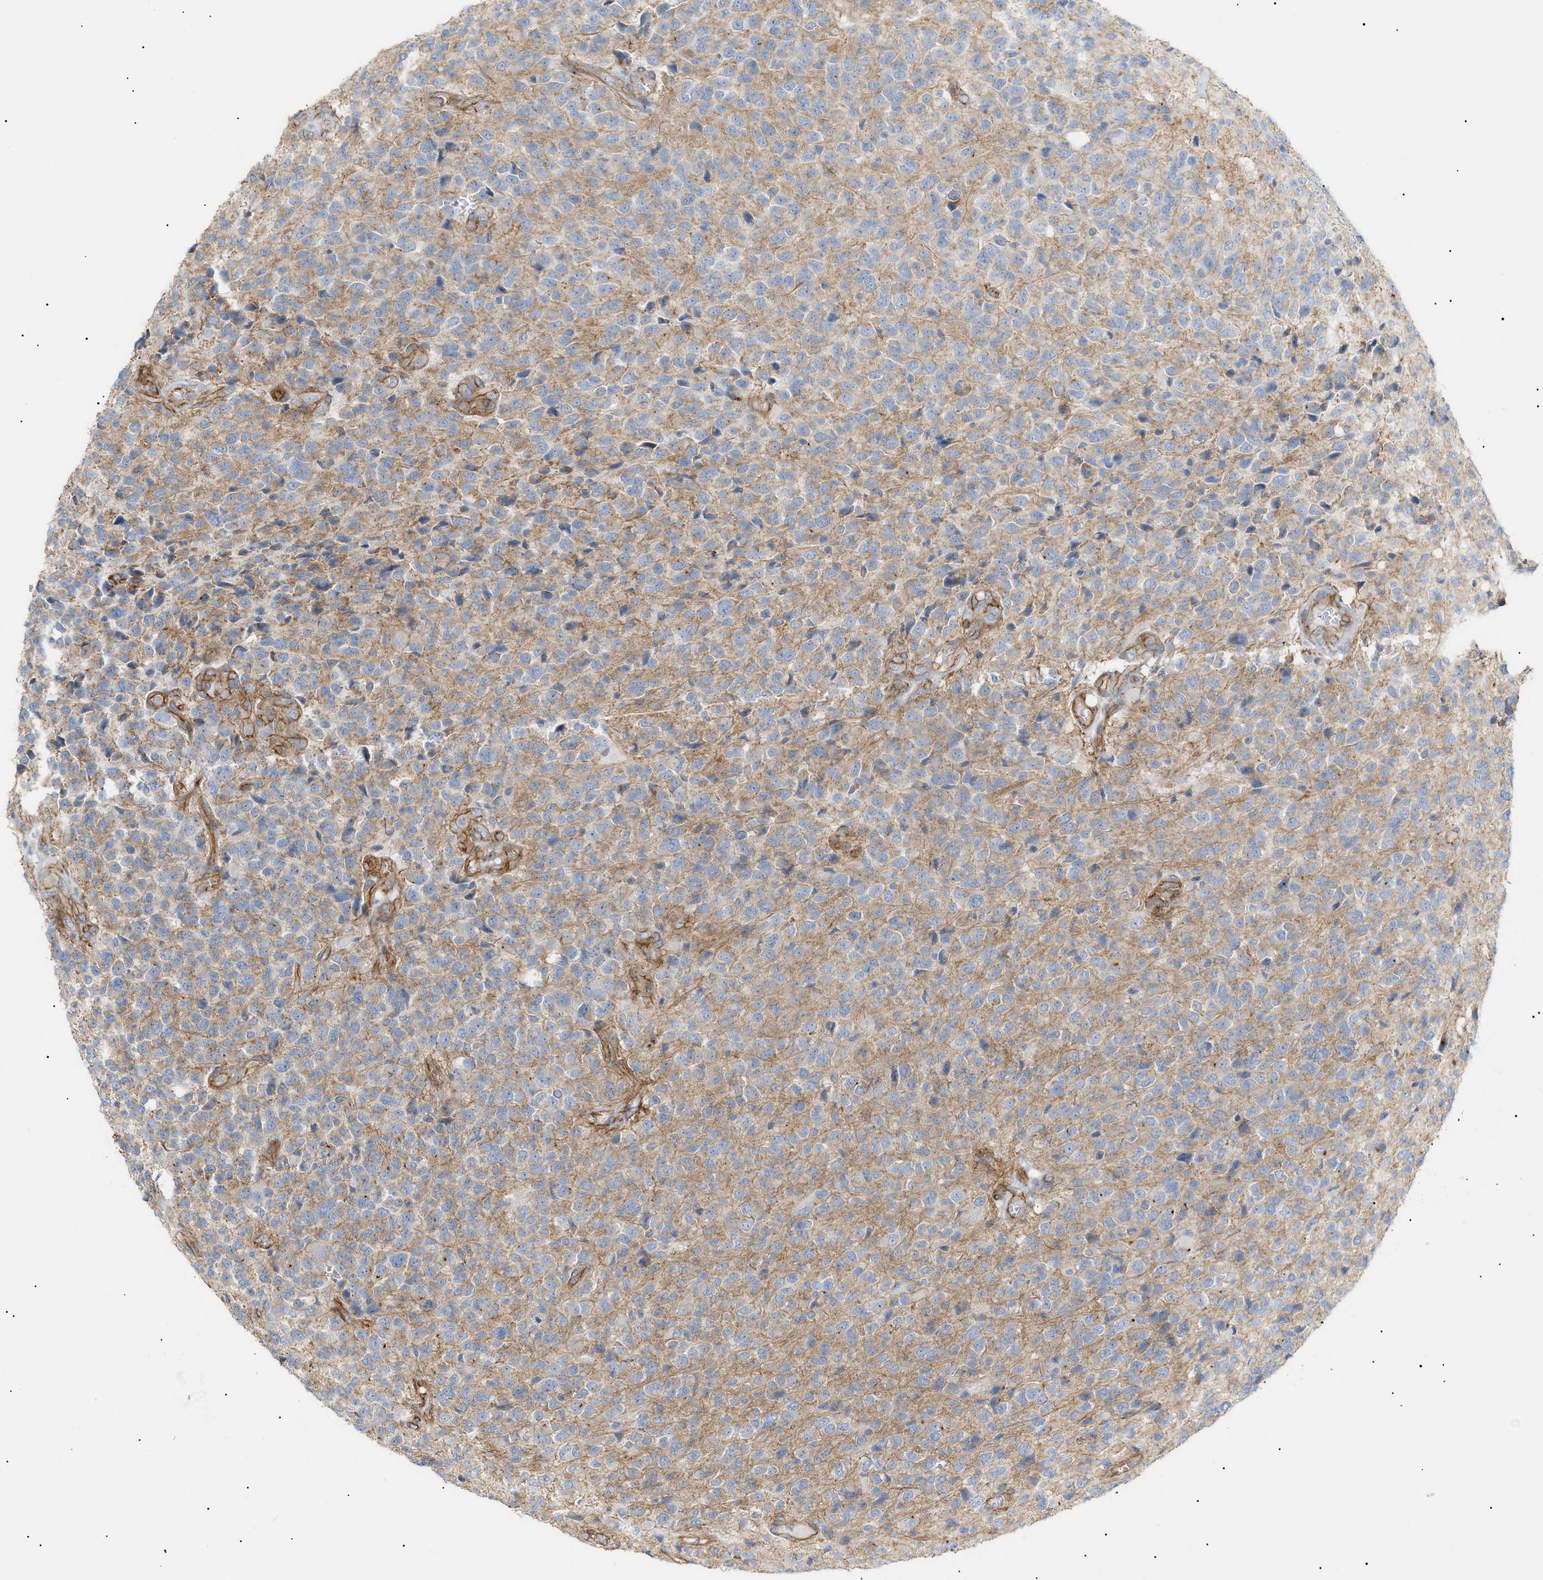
{"staining": {"intensity": "moderate", "quantity": "25%-75%", "location": "cytoplasmic/membranous"}, "tissue": "glioma", "cell_type": "Tumor cells", "image_type": "cancer", "snomed": [{"axis": "morphology", "description": "Glioma, malignant, High grade"}, {"axis": "topography", "description": "pancreas cauda"}], "caption": "Immunohistochemistry (IHC) (DAB (3,3'-diaminobenzidine)) staining of human glioma demonstrates moderate cytoplasmic/membranous protein expression in about 25%-75% of tumor cells.", "gene": "ZFHX2", "patient": {"sex": "male", "age": 60}}